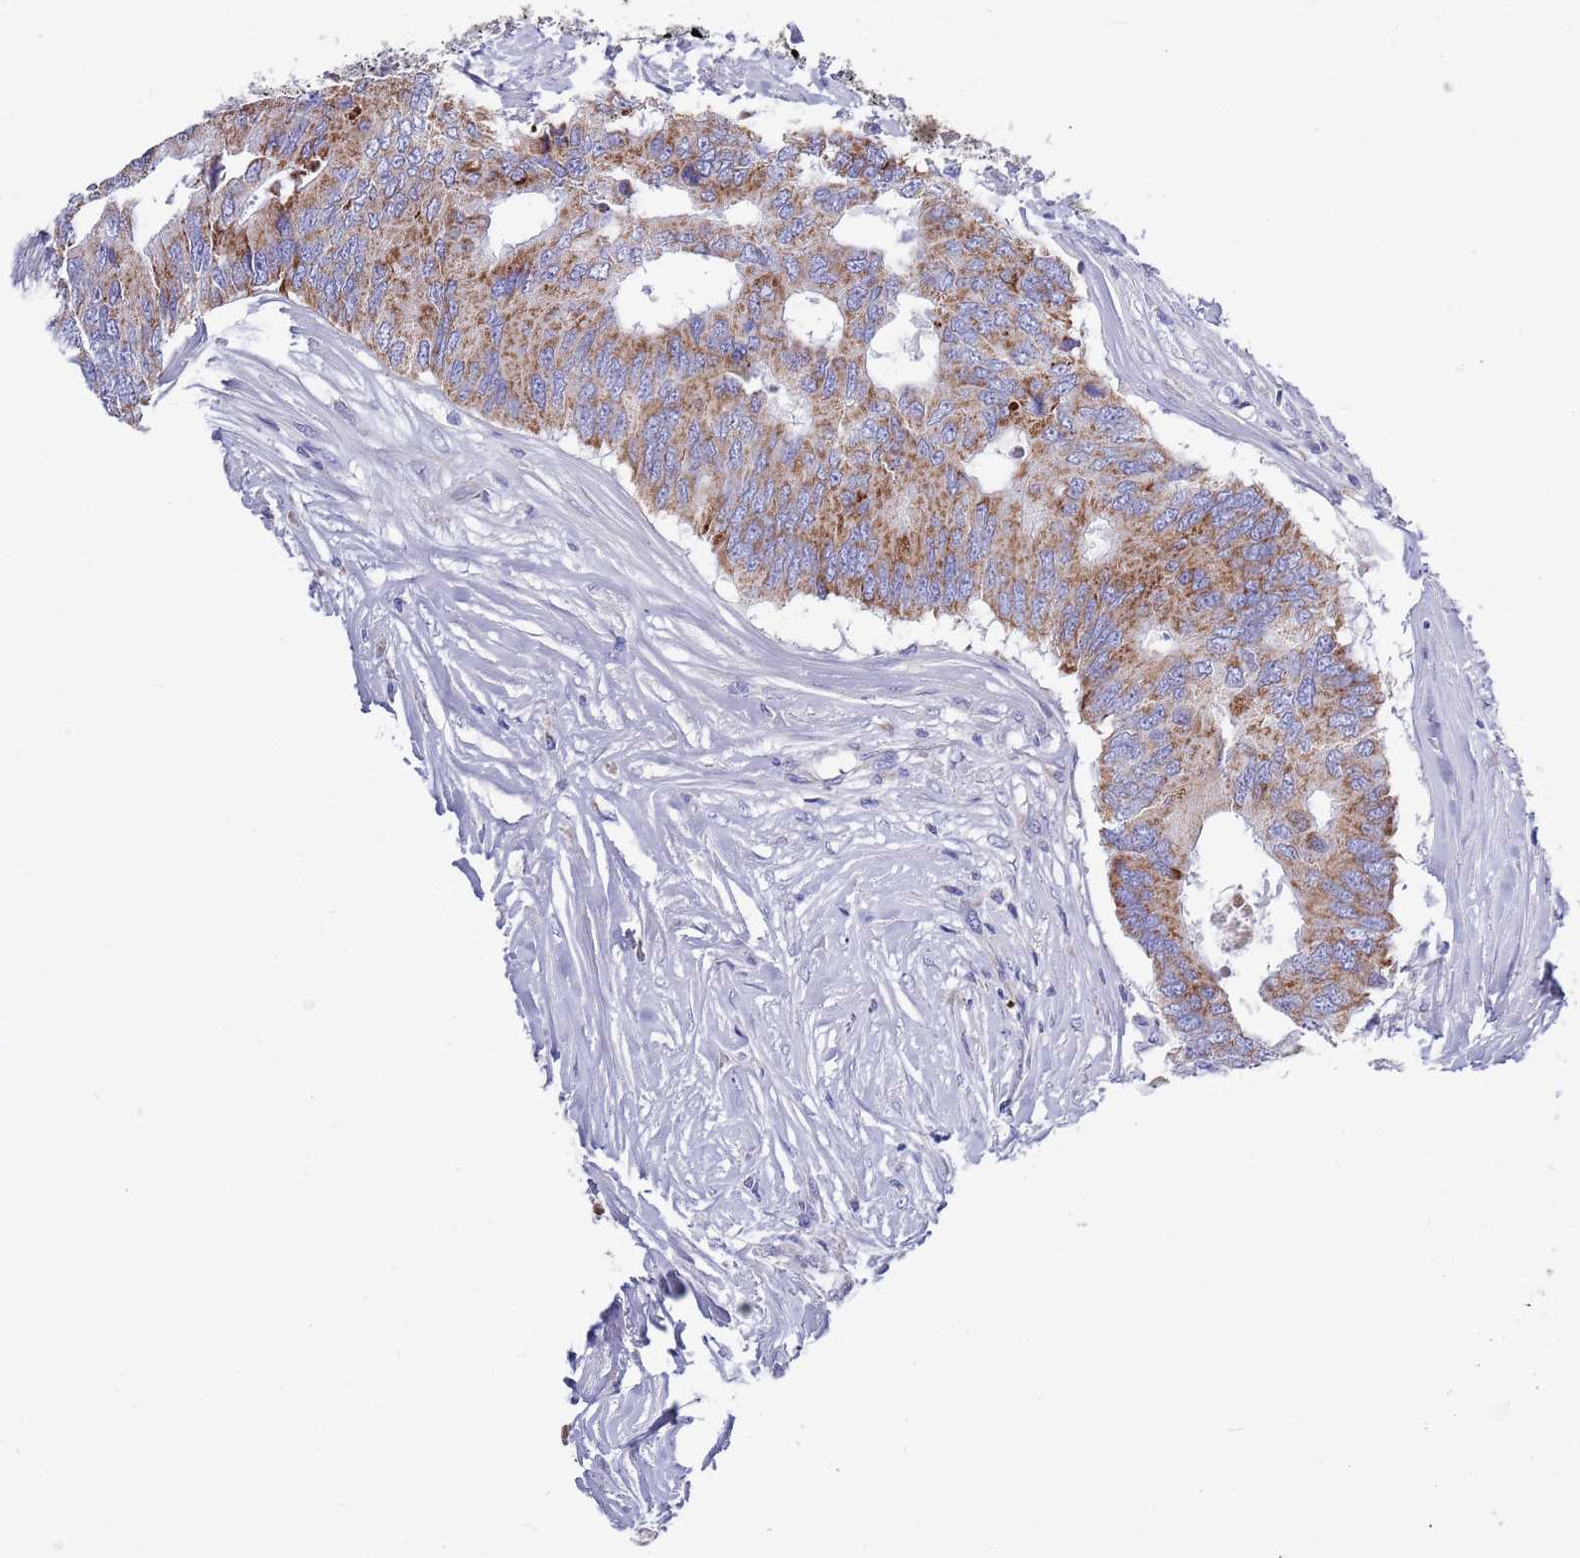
{"staining": {"intensity": "moderate", "quantity": ">75%", "location": "cytoplasmic/membranous"}, "tissue": "colorectal cancer", "cell_type": "Tumor cells", "image_type": "cancer", "snomed": [{"axis": "morphology", "description": "Adenocarcinoma, NOS"}, {"axis": "topography", "description": "Colon"}], "caption": "There is medium levels of moderate cytoplasmic/membranous staining in tumor cells of colorectal adenocarcinoma, as demonstrated by immunohistochemical staining (brown color).", "gene": "EMC8", "patient": {"sex": "male", "age": 71}}